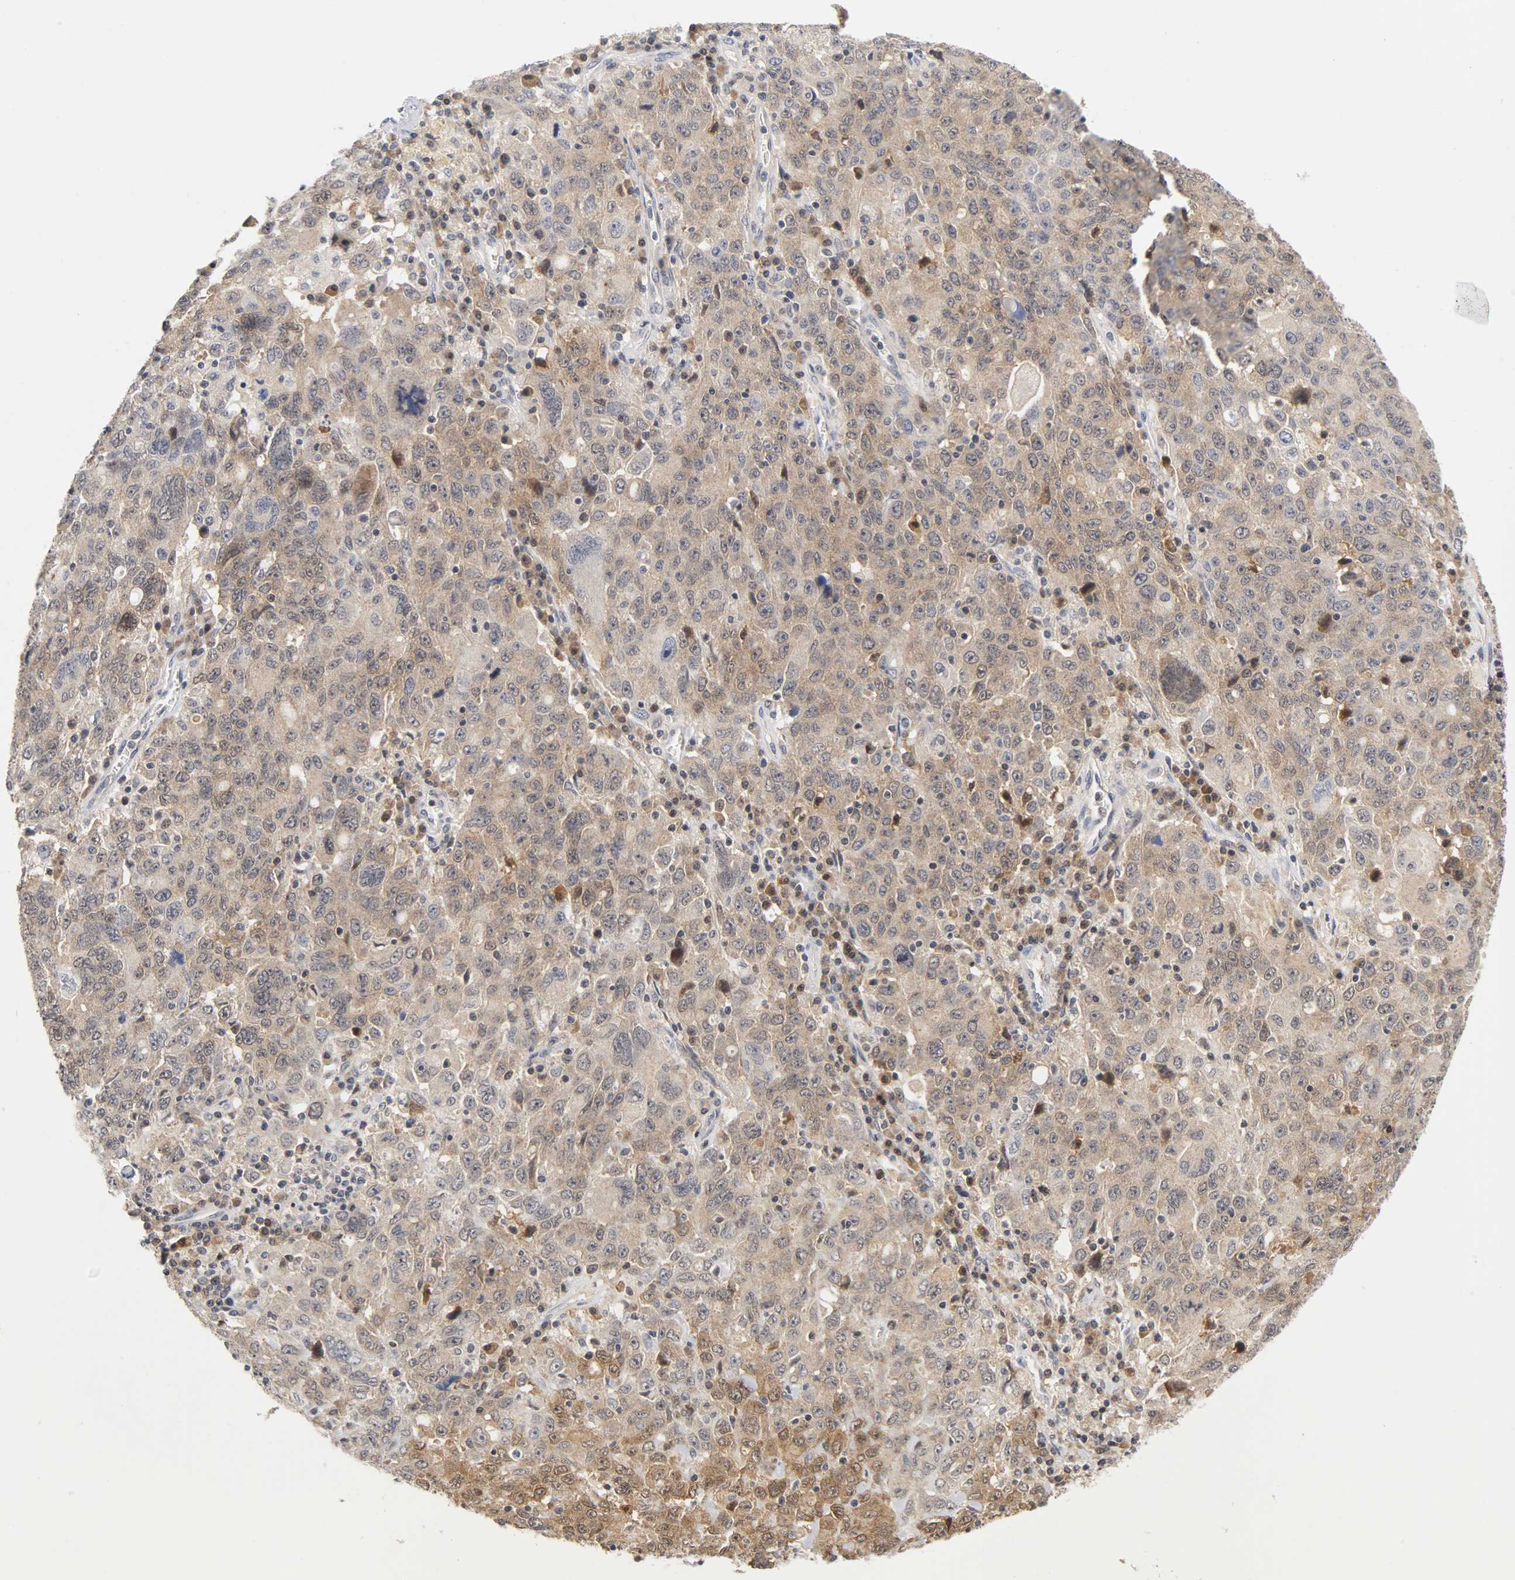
{"staining": {"intensity": "moderate", "quantity": "25%-75%", "location": "cytoplasmic/membranous"}, "tissue": "ovarian cancer", "cell_type": "Tumor cells", "image_type": "cancer", "snomed": [{"axis": "morphology", "description": "Carcinoma, endometroid"}, {"axis": "topography", "description": "Ovary"}], "caption": "Immunohistochemical staining of ovarian cancer reveals medium levels of moderate cytoplasmic/membranous staining in about 25%-75% of tumor cells.", "gene": "UBE2M", "patient": {"sex": "female", "age": 62}}